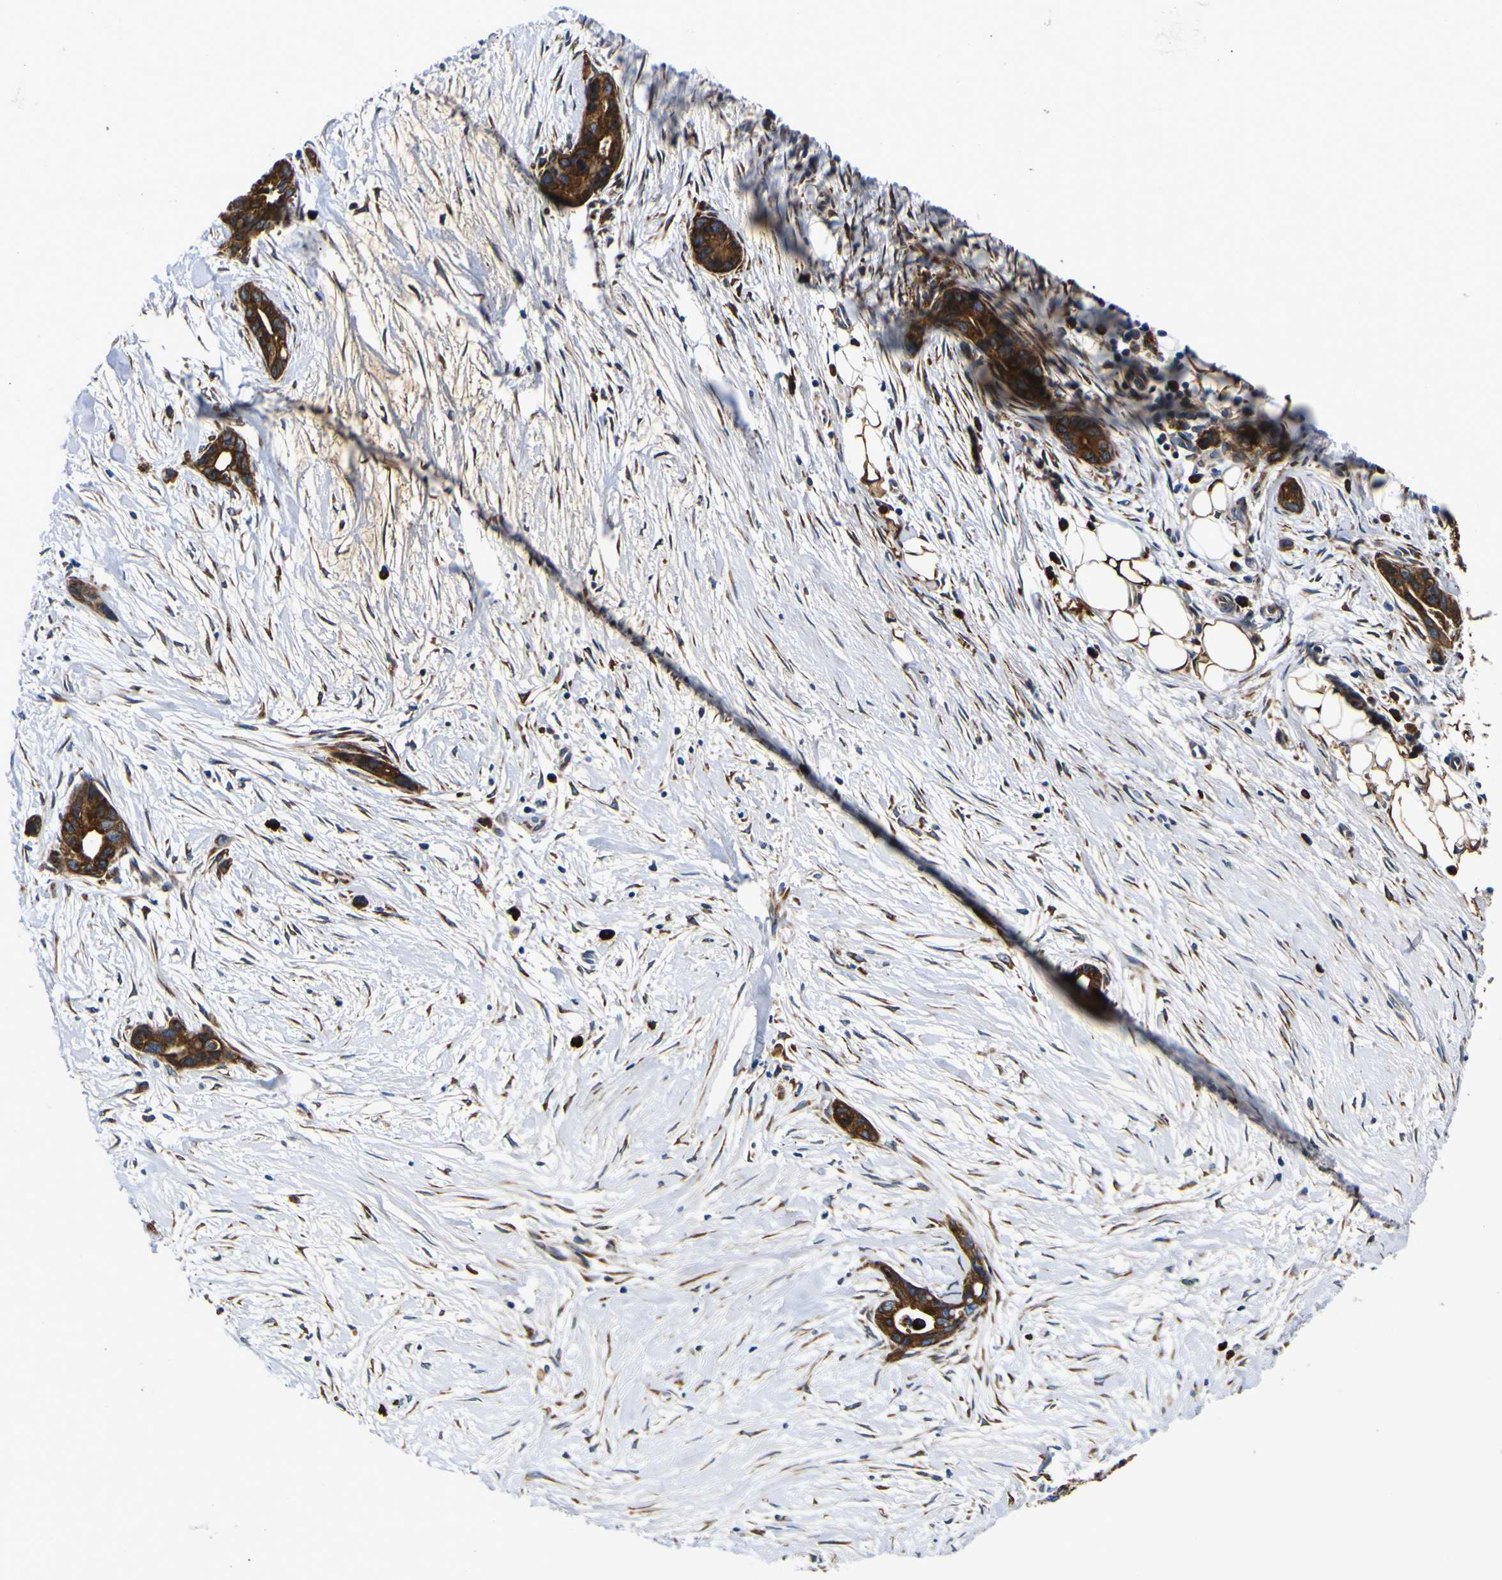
{"staining": {"intensity": "strong", "quantity": "25%-75%", "location": "cytoplasmic/membranous"}, "tissue": "liver cancer", "cell_type": "Tumor cells", "image_type": "cancer", "snomed": [{"axis": "morphology", "description": "Cholangiocarcinoma"}, {"axis": "topography", "description": "Liver"}], "caption": "The histopathology image displays a brown stain indicating the presence of a protein in the cytoplasmic/membranous of tumor cells in liver cancer.", "gene": "SCD", "patient": {"sex": "female", "age": 55}}